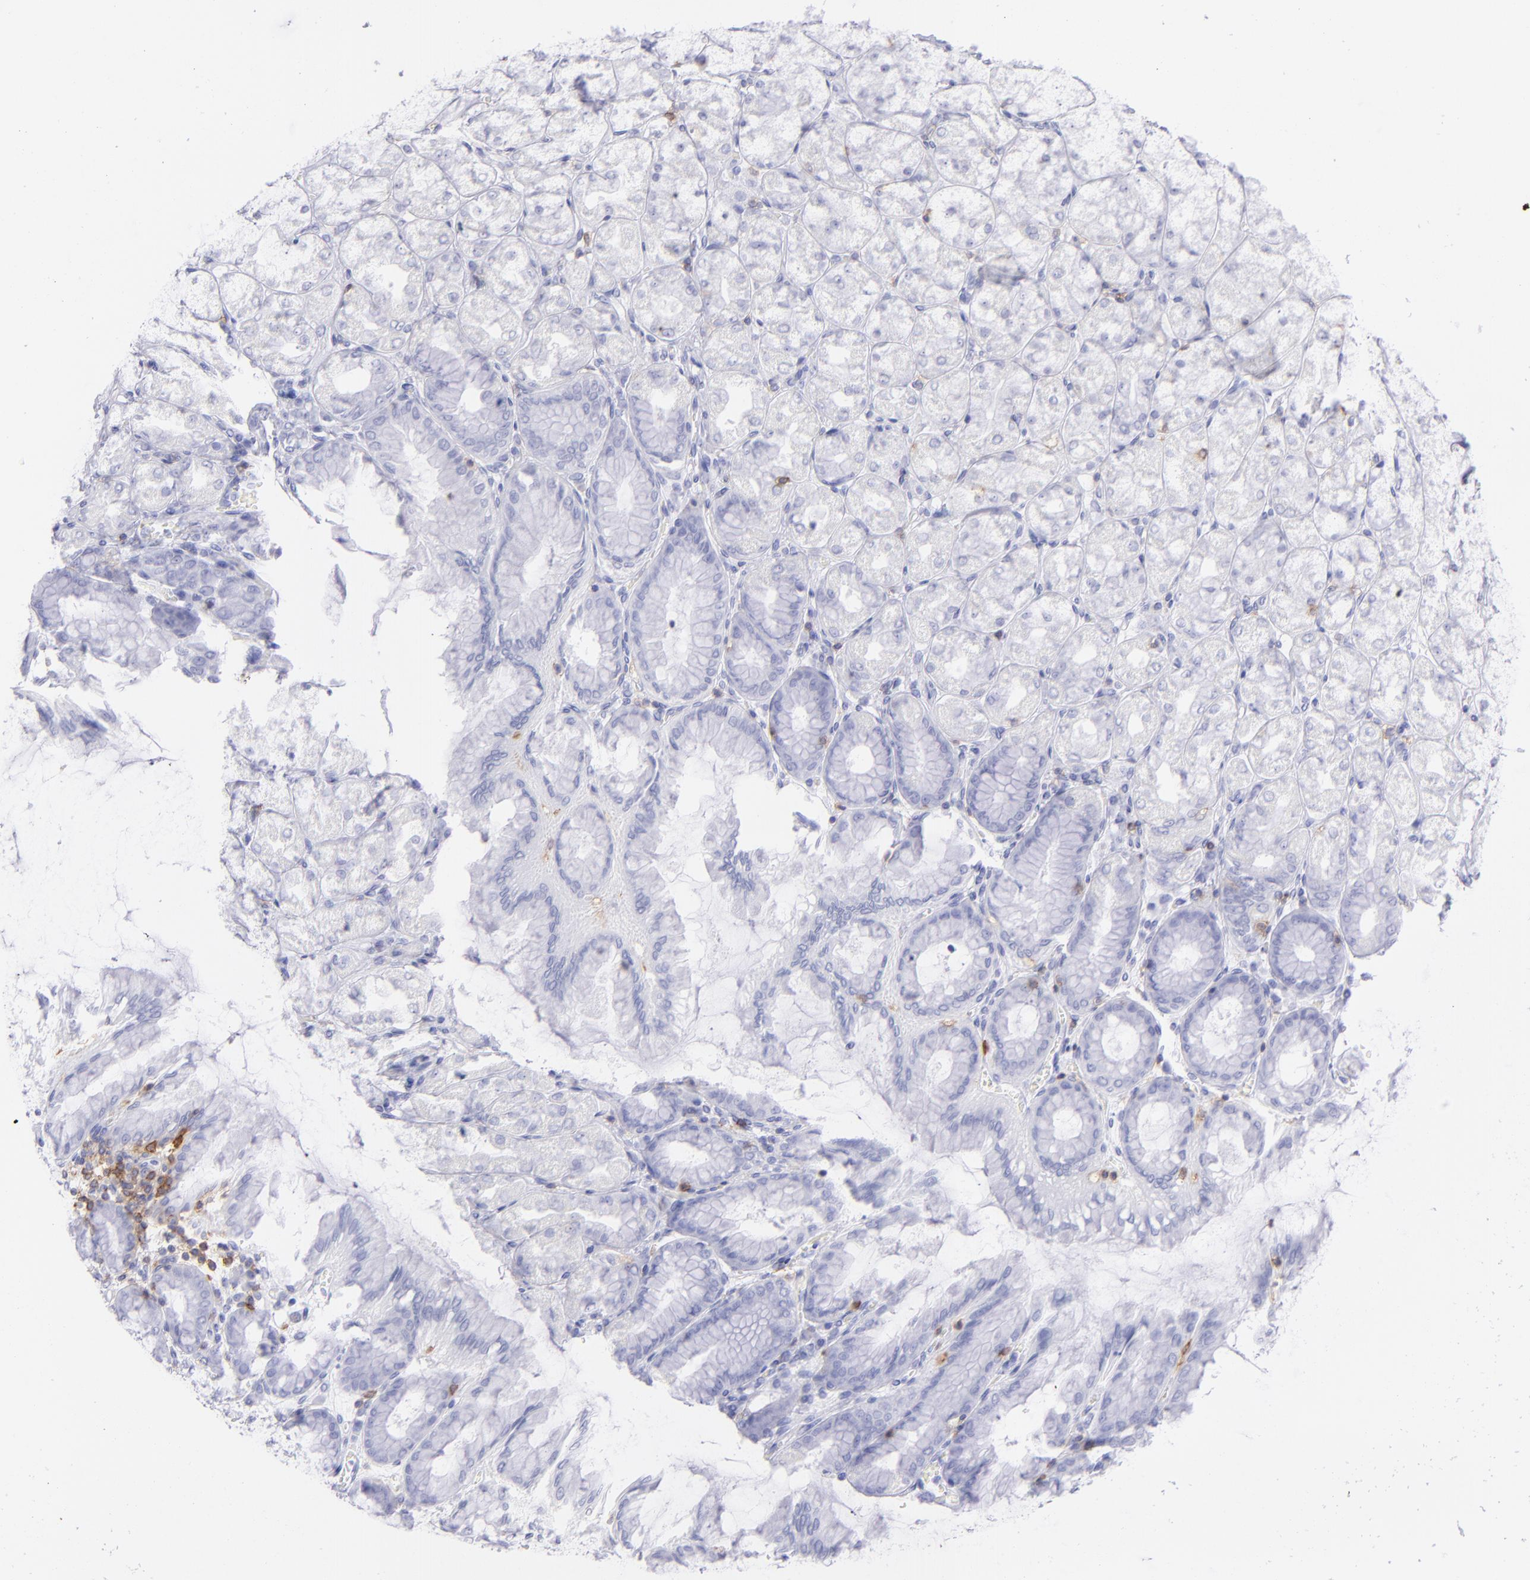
{"staining": {"intensity": "negative", "quantity": "none", "location": "none"}, "tissue": "stomach", "cell_type": "Glandular cells", "image_type": "normal", "snomed": [{"axis": "morphology", "description": "Normal tissue, NOS"}, {"axis": "topography", "description": "Stomach, upper"}], "caption": "DAB (3,3'-diaminobenzidine) immunohistochemical staining of benign human stomach exhibits no significant expression in glandular cells.", "gene": "CD69", "patient": {"sex": "female", "age": 56}}